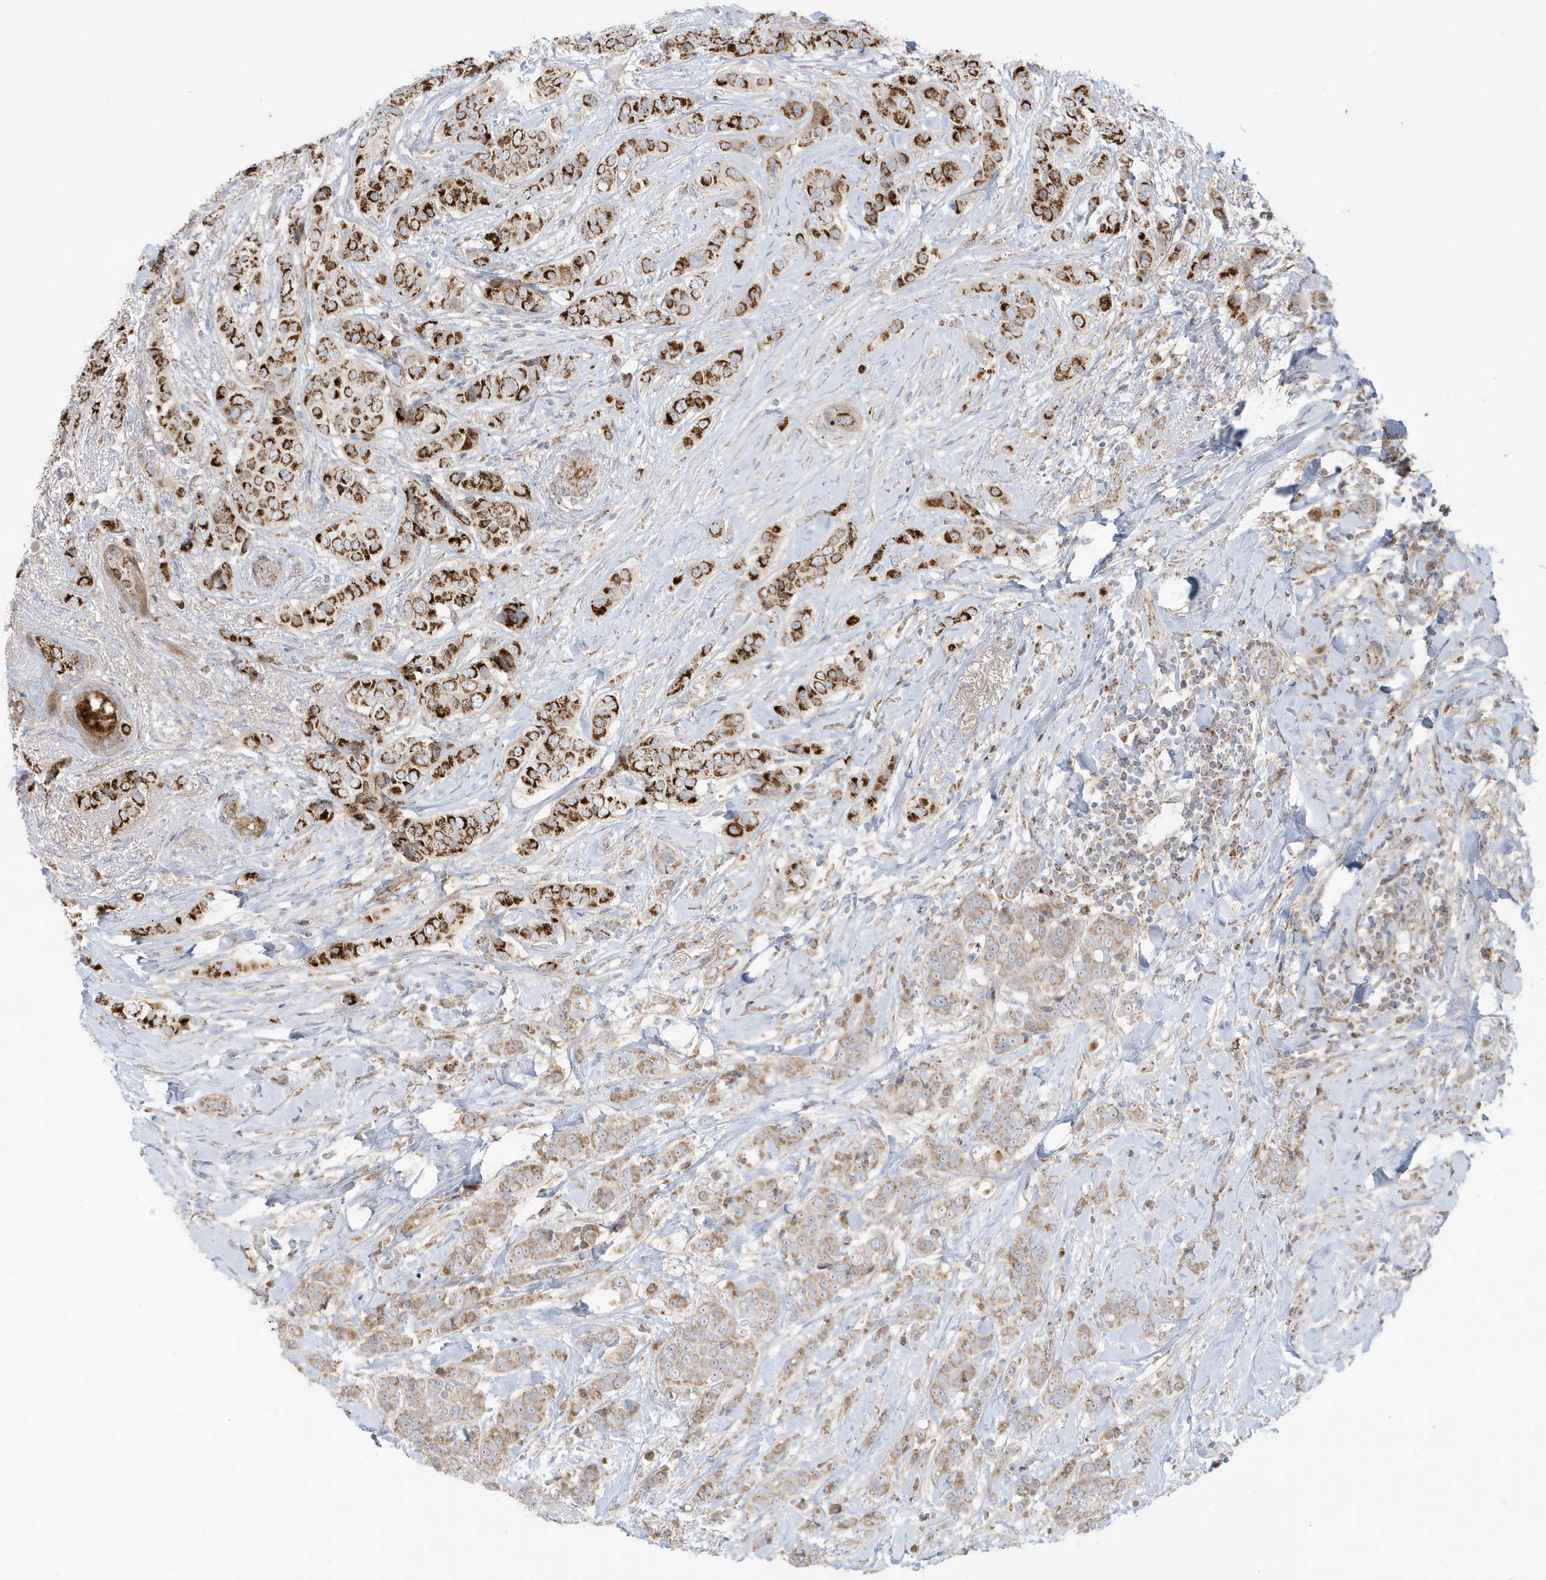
{"staining": {"intensity": "strong", "quantity": "25%-75%", "location": "cytoplasmic/membranous"}, "tissue": "breast cancer", "cell_type": "Tumor cells", "image_type": "cancer", "snomed": [{"axis": "morphology", "description": "Lobular carcinoma"}, {"axis": "topography", "description": "Breast"}], "caption": "A high amount of strong cytoplasmic/membranous positivity is appreciated in about 25%-75% of tumor cells in lobular carcinoma (breast) tissue.", "gene": "IFT57", "patient": {"sex": "female", "age": 51}}